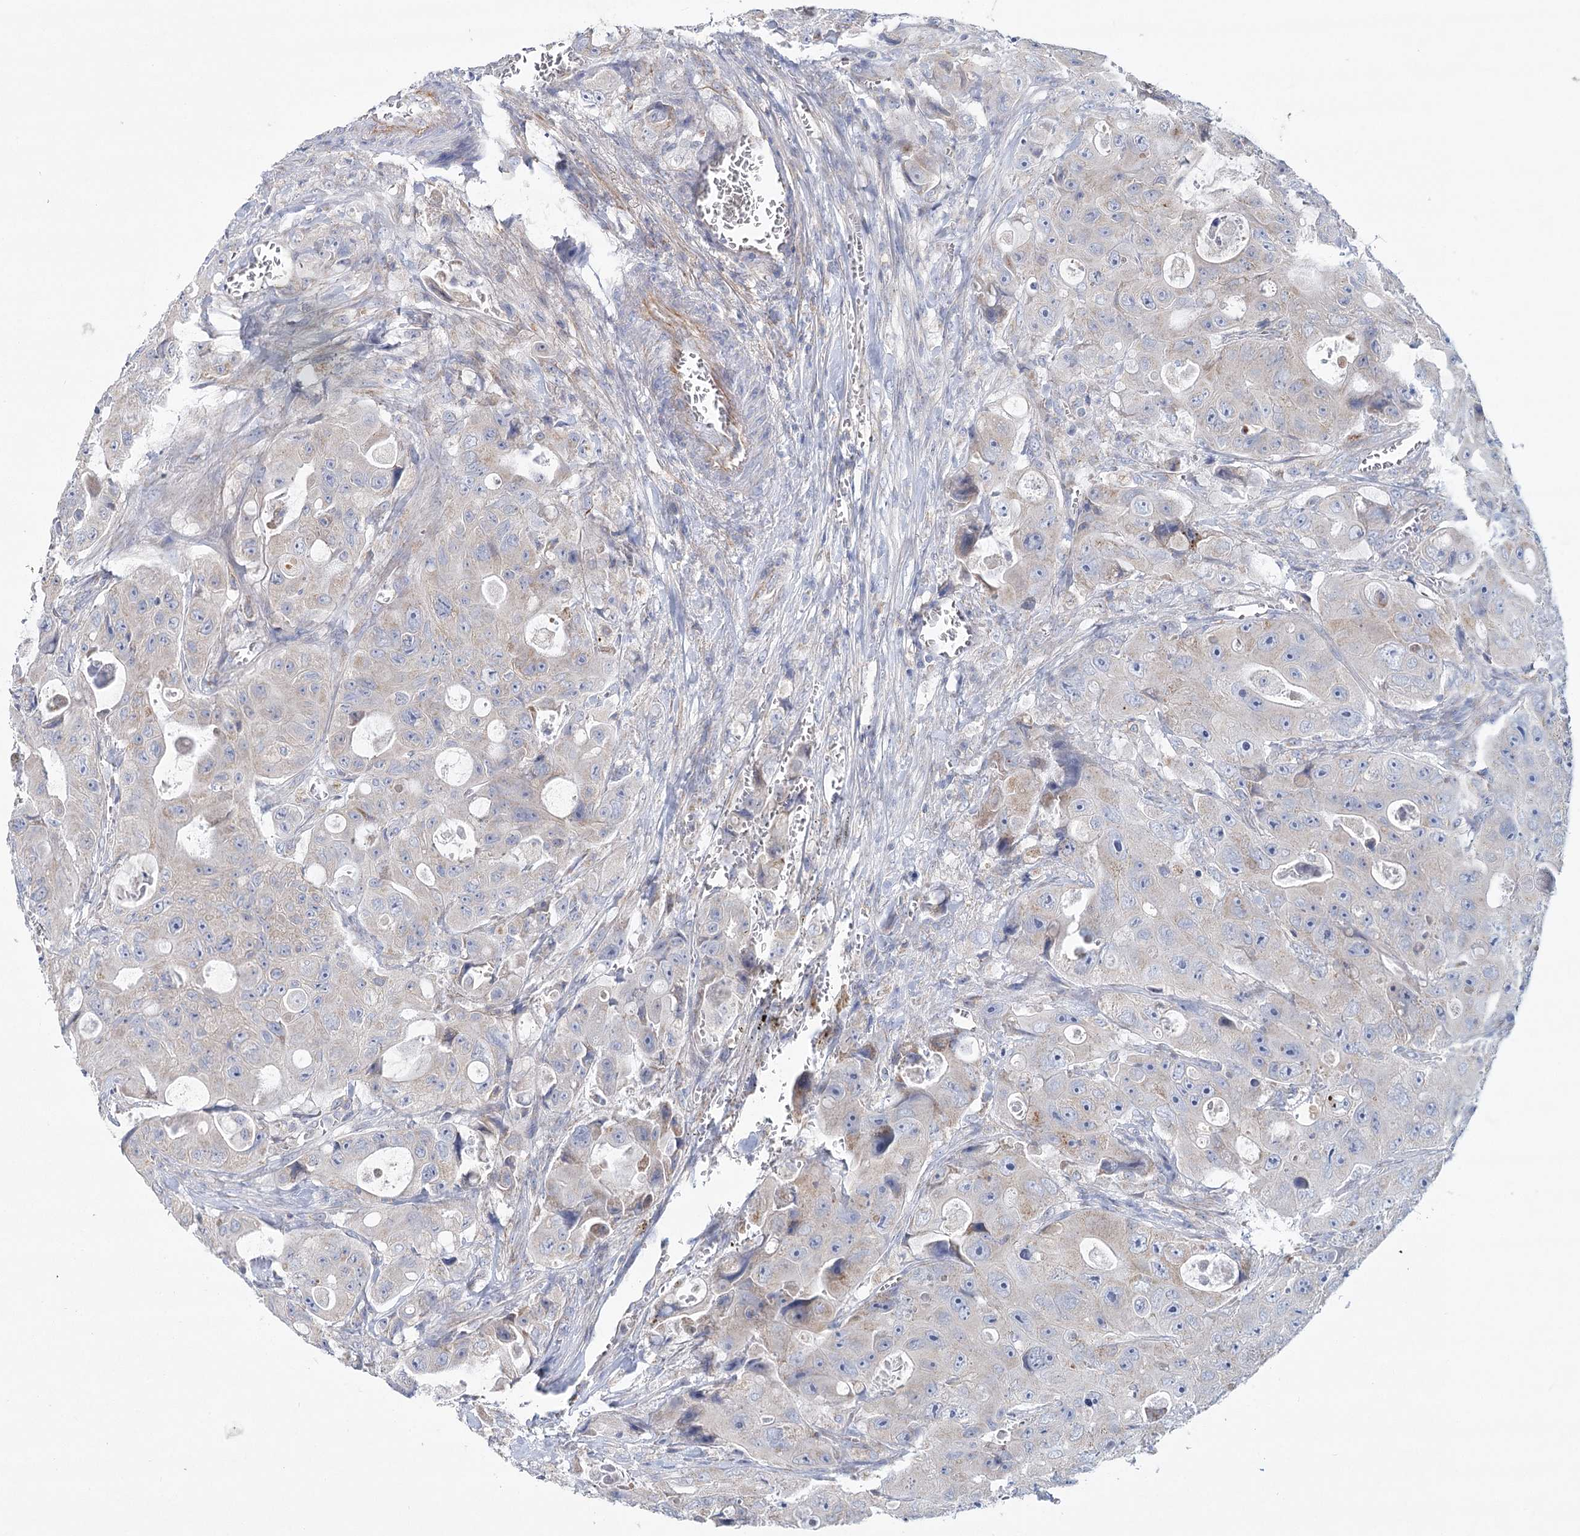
{"staining": {"intensity": "negative", "quantity": "none", "location": "none"}, "tissue": "colorectal cancer", "cell_type": "Tumor cells", "image_type": "cancer", "snomed": [{"axis": "morphology", "description": "Adenocarcinoma, NOS"}, {"axis": "topography", "description": "Colon"}], "caption": "Tumor cells are negative for brown protein staining in colorectal adenocarcinoma.", "gene": "SNX7", "patient": {"sex": "female", "age": 46}}